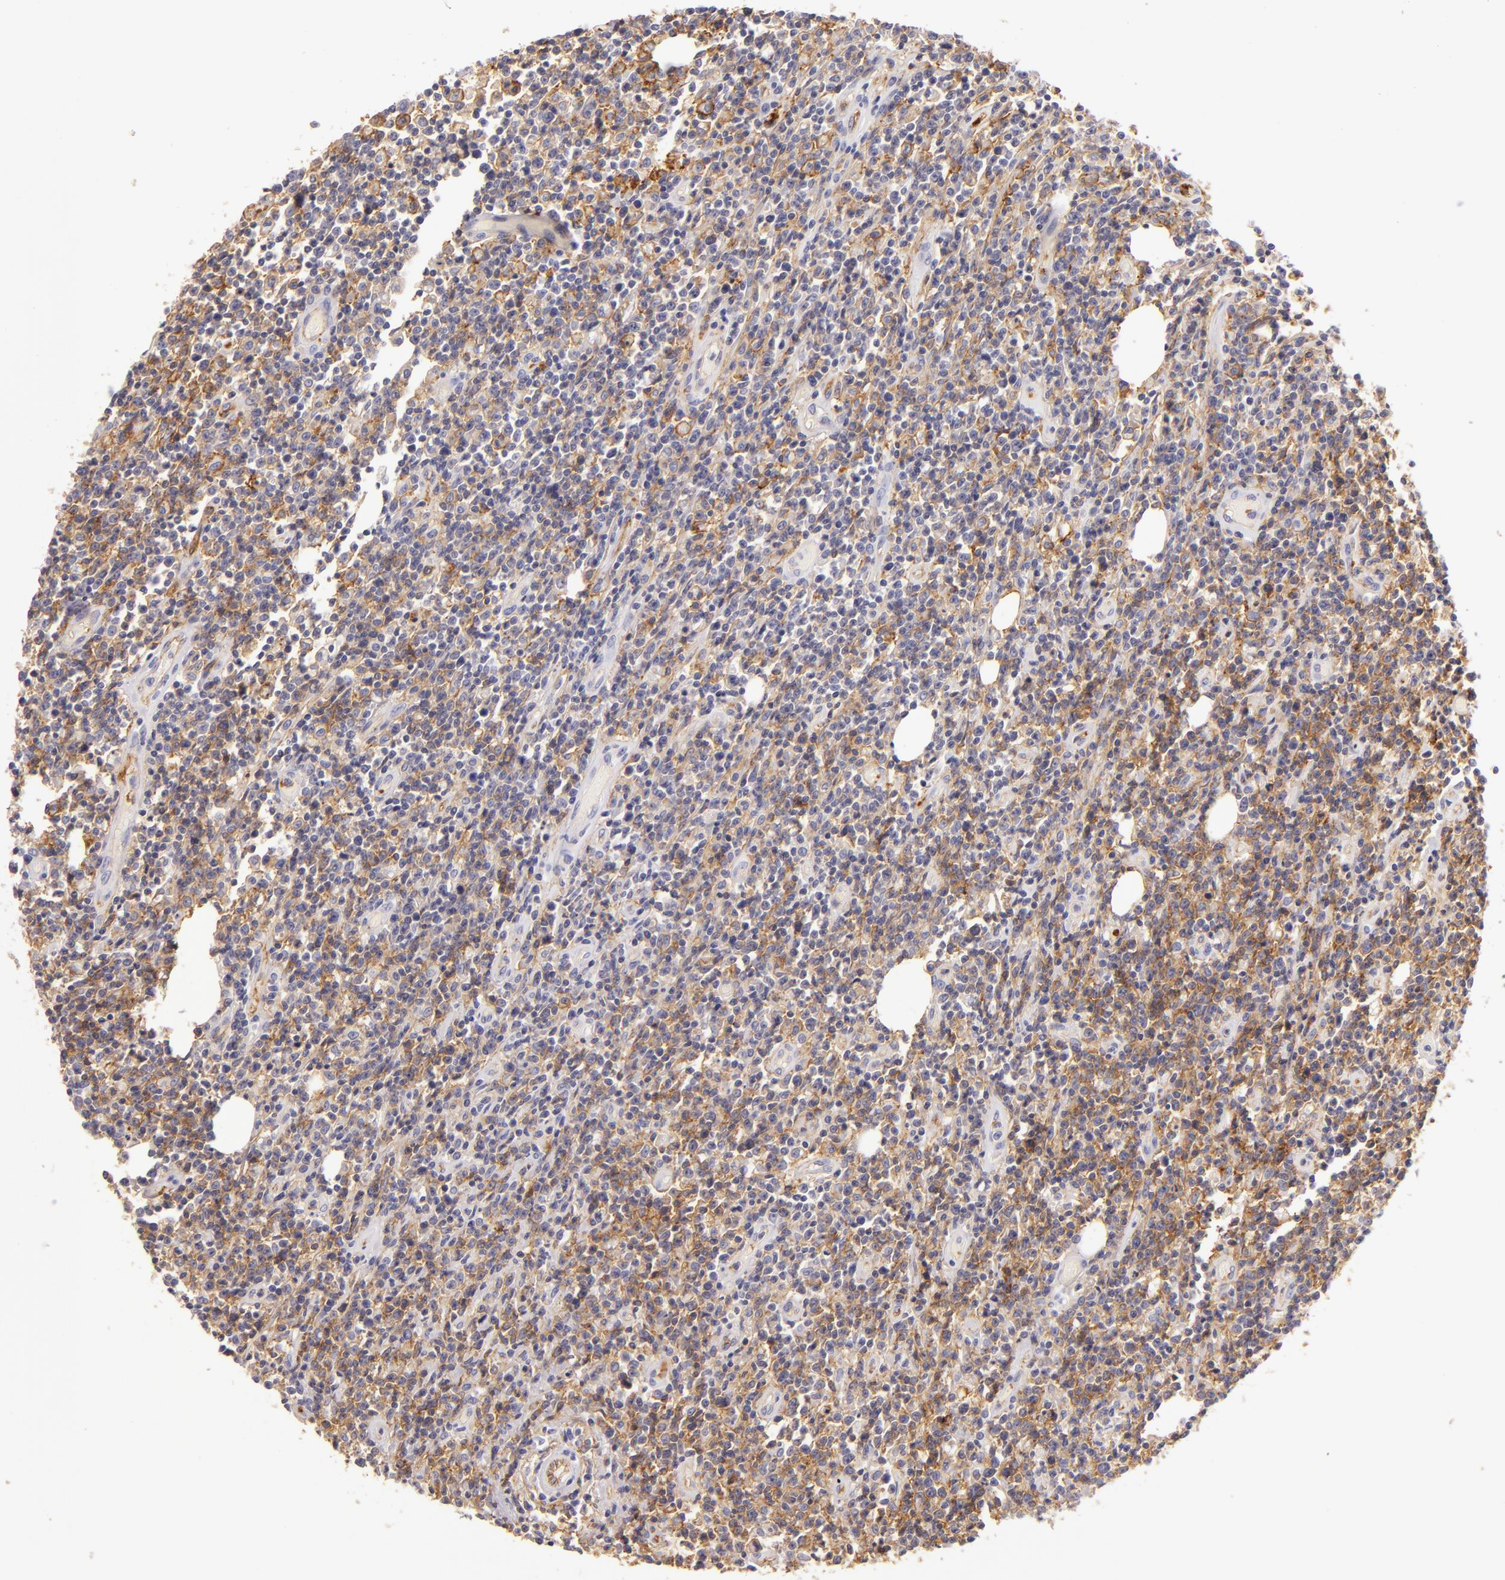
{"staining": {"intensity": "moderate", "quantity": "25%-75%", "location": "cytoplasmic/membranous"}, "tissue": "lymphoma", "cell_type": "Tumor cells", "image_type": "cancer", "snomed": [{"axis": "morphology", "description": "Malignant lymphoma, non-Hodgkin's type, High grade"}, {"axis": "topography", "description": "Colon"}], "caption": "Human lymphoma stained with a protein marker exhibits moderate staining in tumor cells.", "gene": "CD9", "patient": {"sex": "male", "age": 82}}